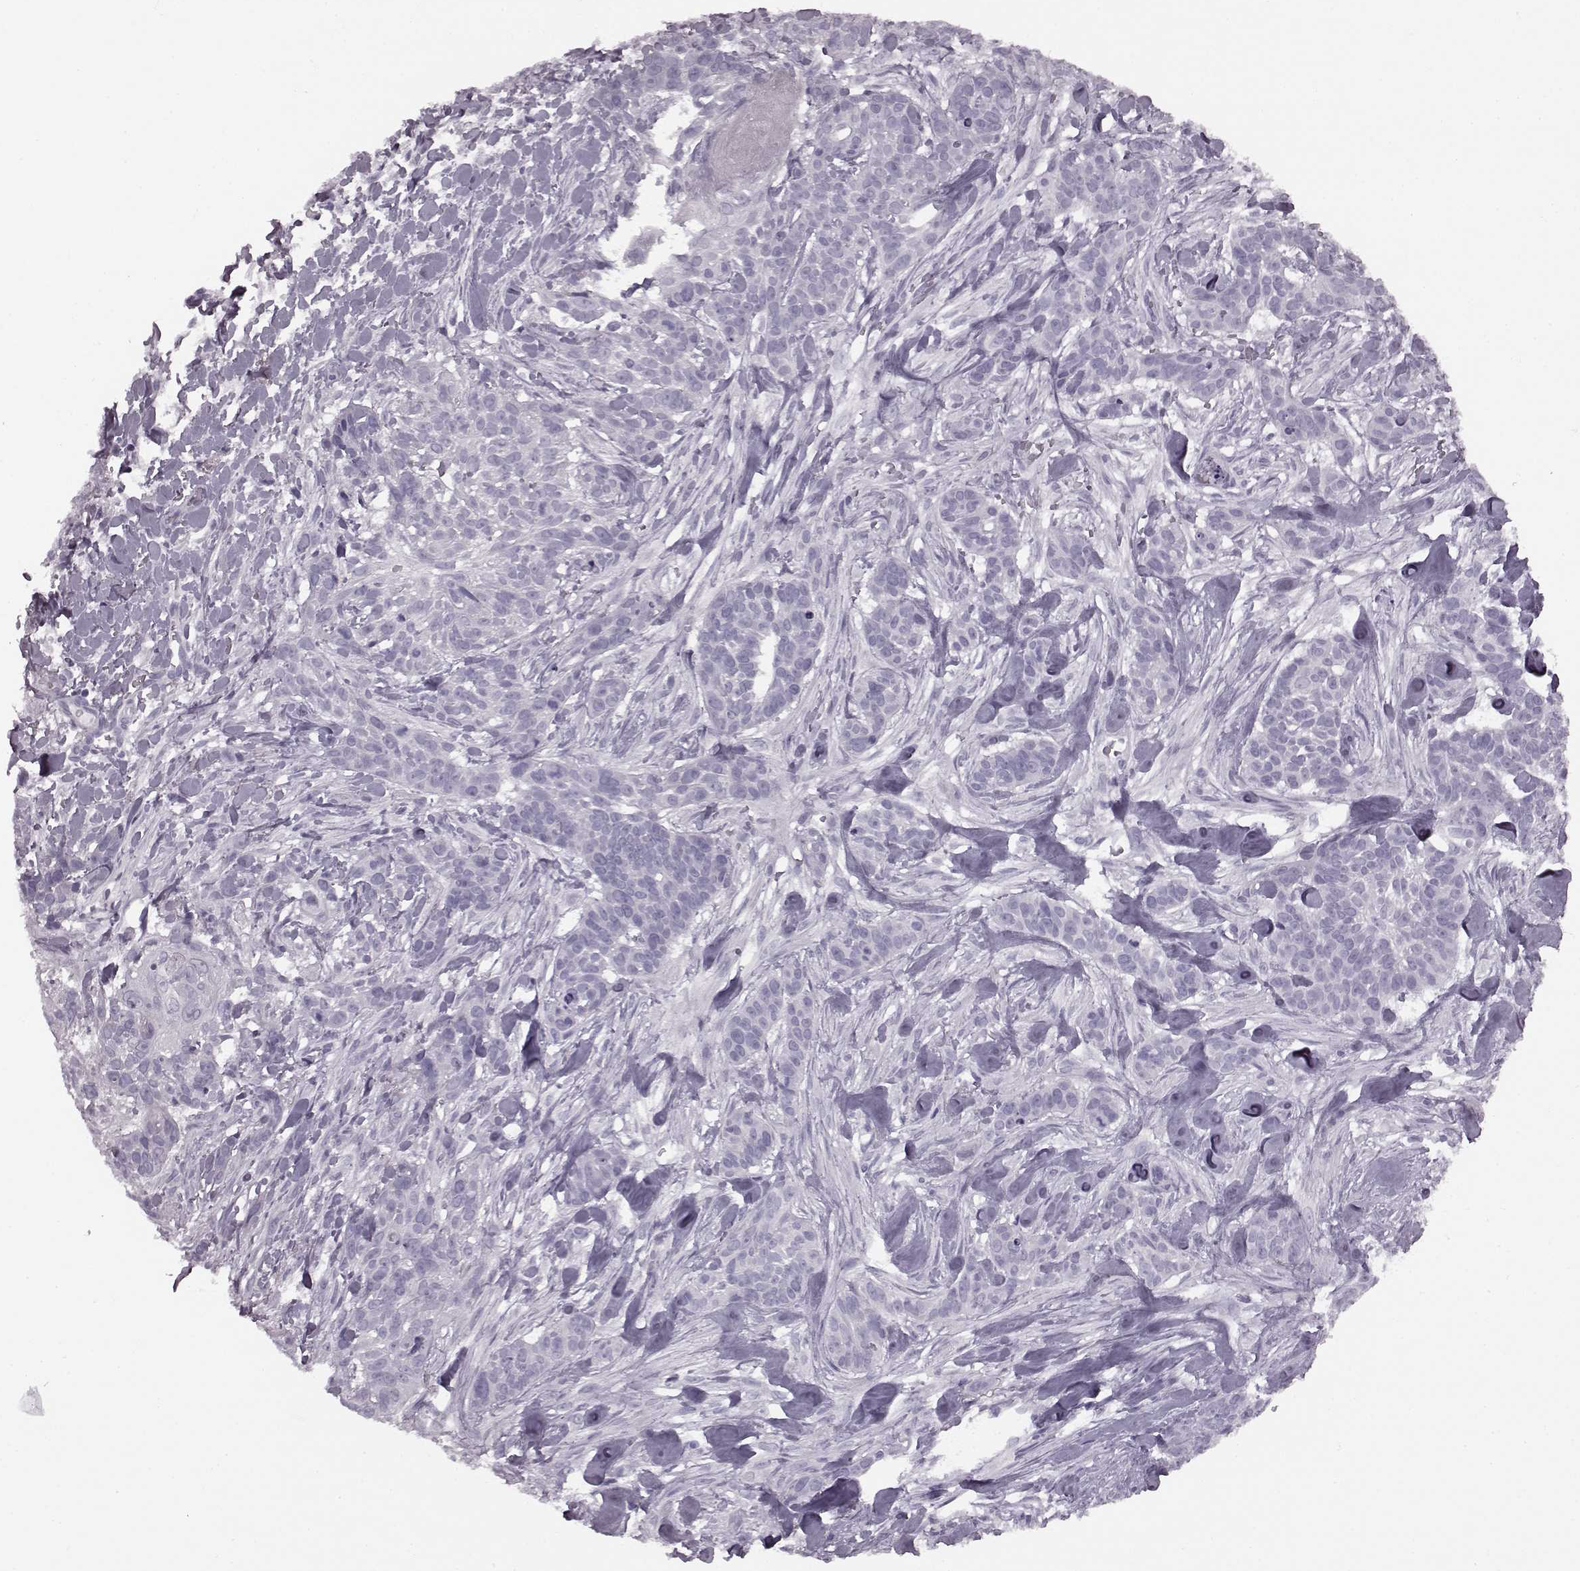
{"staining": {"intensity": "negative", "quantity": "none", "location": "none"}, "tissue": "skin cancer", "cell_type": "Tumor cells", "image_type": "cancer", "snomed": [{"axis": "morphology", "description": "Basal cell carcinoma"}, {"axis": "topography", "description": "Skin"}], "caption": "Immunohistochemistry (IHC) micrograph of skin cancer stained for a protein (brown), which demonstrates no positivity in tumor cells.", "gene": "JSRP1", "patient": {"sex": "male", "age": 87}}